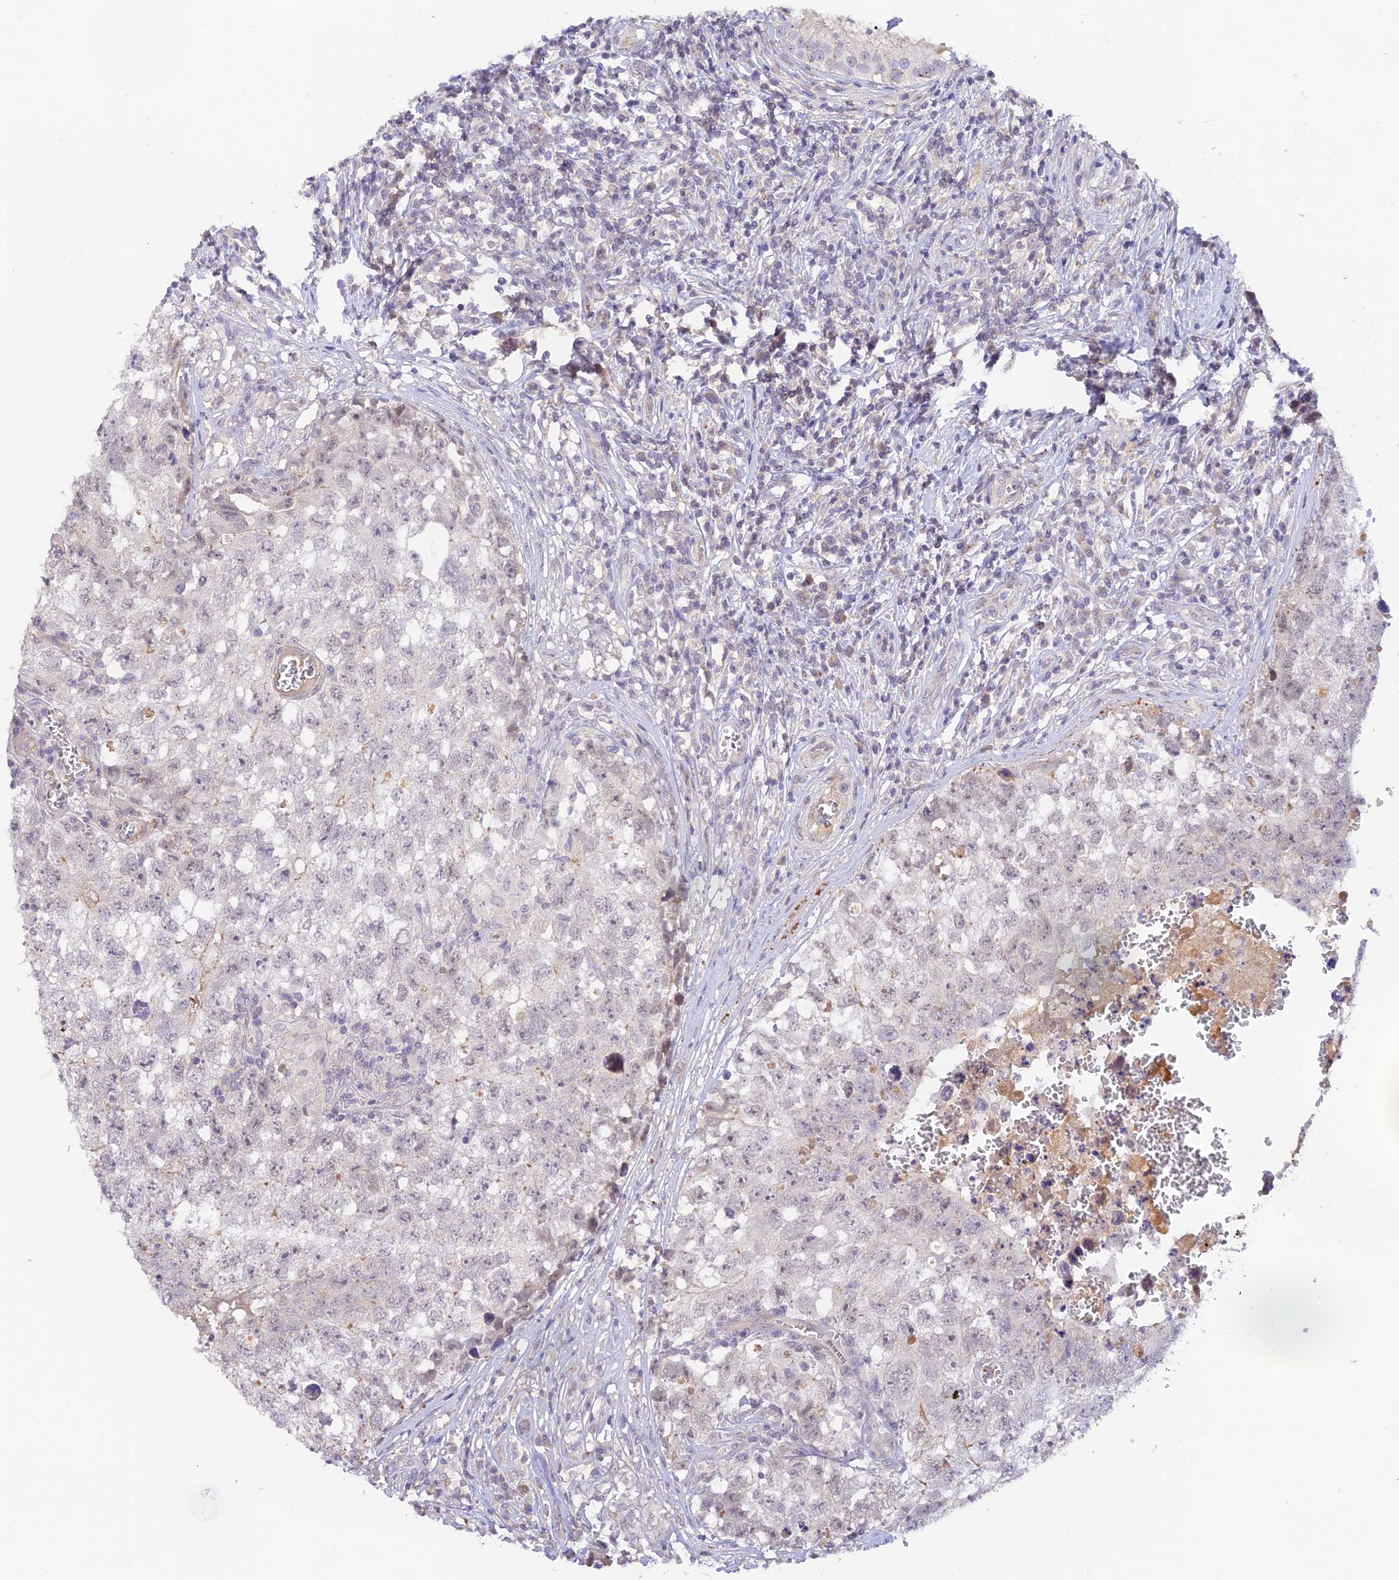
{"staining": {"intensity": "negative", "quantity": "none", "location": "none"}, "tissue": "testis cancer", "cell_type": "Tumor cells", "image_type": "cancer", "snomed": [{"axis": "morphology", "description": "Seminoma, NOS"}, {"axis": "morphology", "description": "Carcinoma, Embryonal, NOS"}, {"axis": "topography", "description": "Testis"}], "caption": "Testis cancer was stained to show a protein in brown. There is no significant positivity in tumor cells.", "gene": "CAMSAP3", "patient": {"sex": "male", "age": 29}}